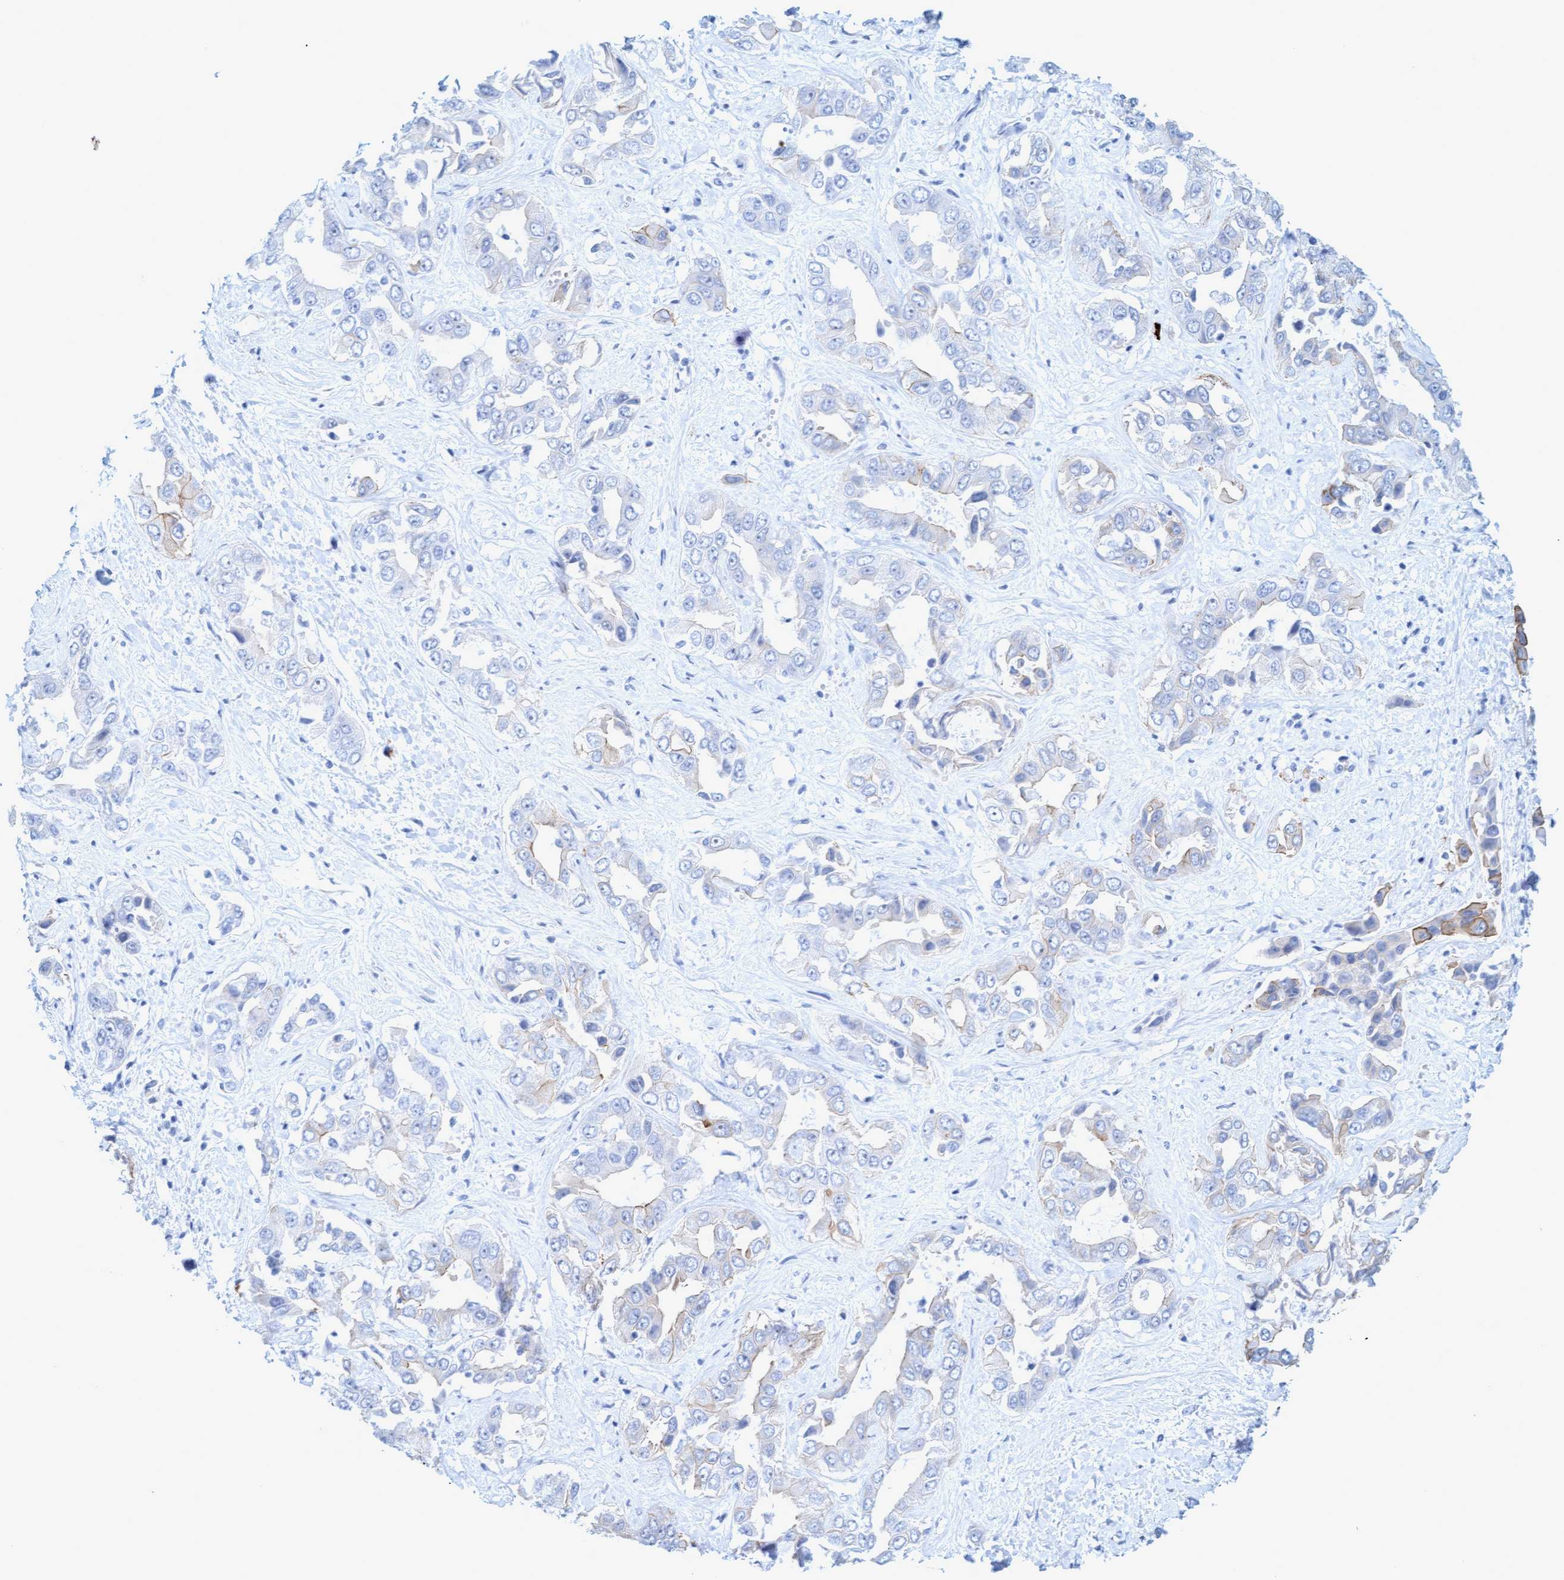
{"staining": {"intensity": "weak", "quantity": "<25%", "location": "cytoplasmic/membranous"}, "tissue": "liver cancer", "cell_type": "Tumor cells", "image_type": "cancer", "snomed": [{"axis": "morphology", "description": "Cholangiocarcinoma"}, {"axis": "topography", "description": "Liver"}], "caption": "Liver cholangiocarcinoma was stained to show a protein in brown. There is no significant staining in tumor cells. The staining is performed using DAB brown chromogen with nuclei counter-stained in using hematoxylin.", "gene": "MTFR1", "patient": {"sex": "female", "age": 52}}